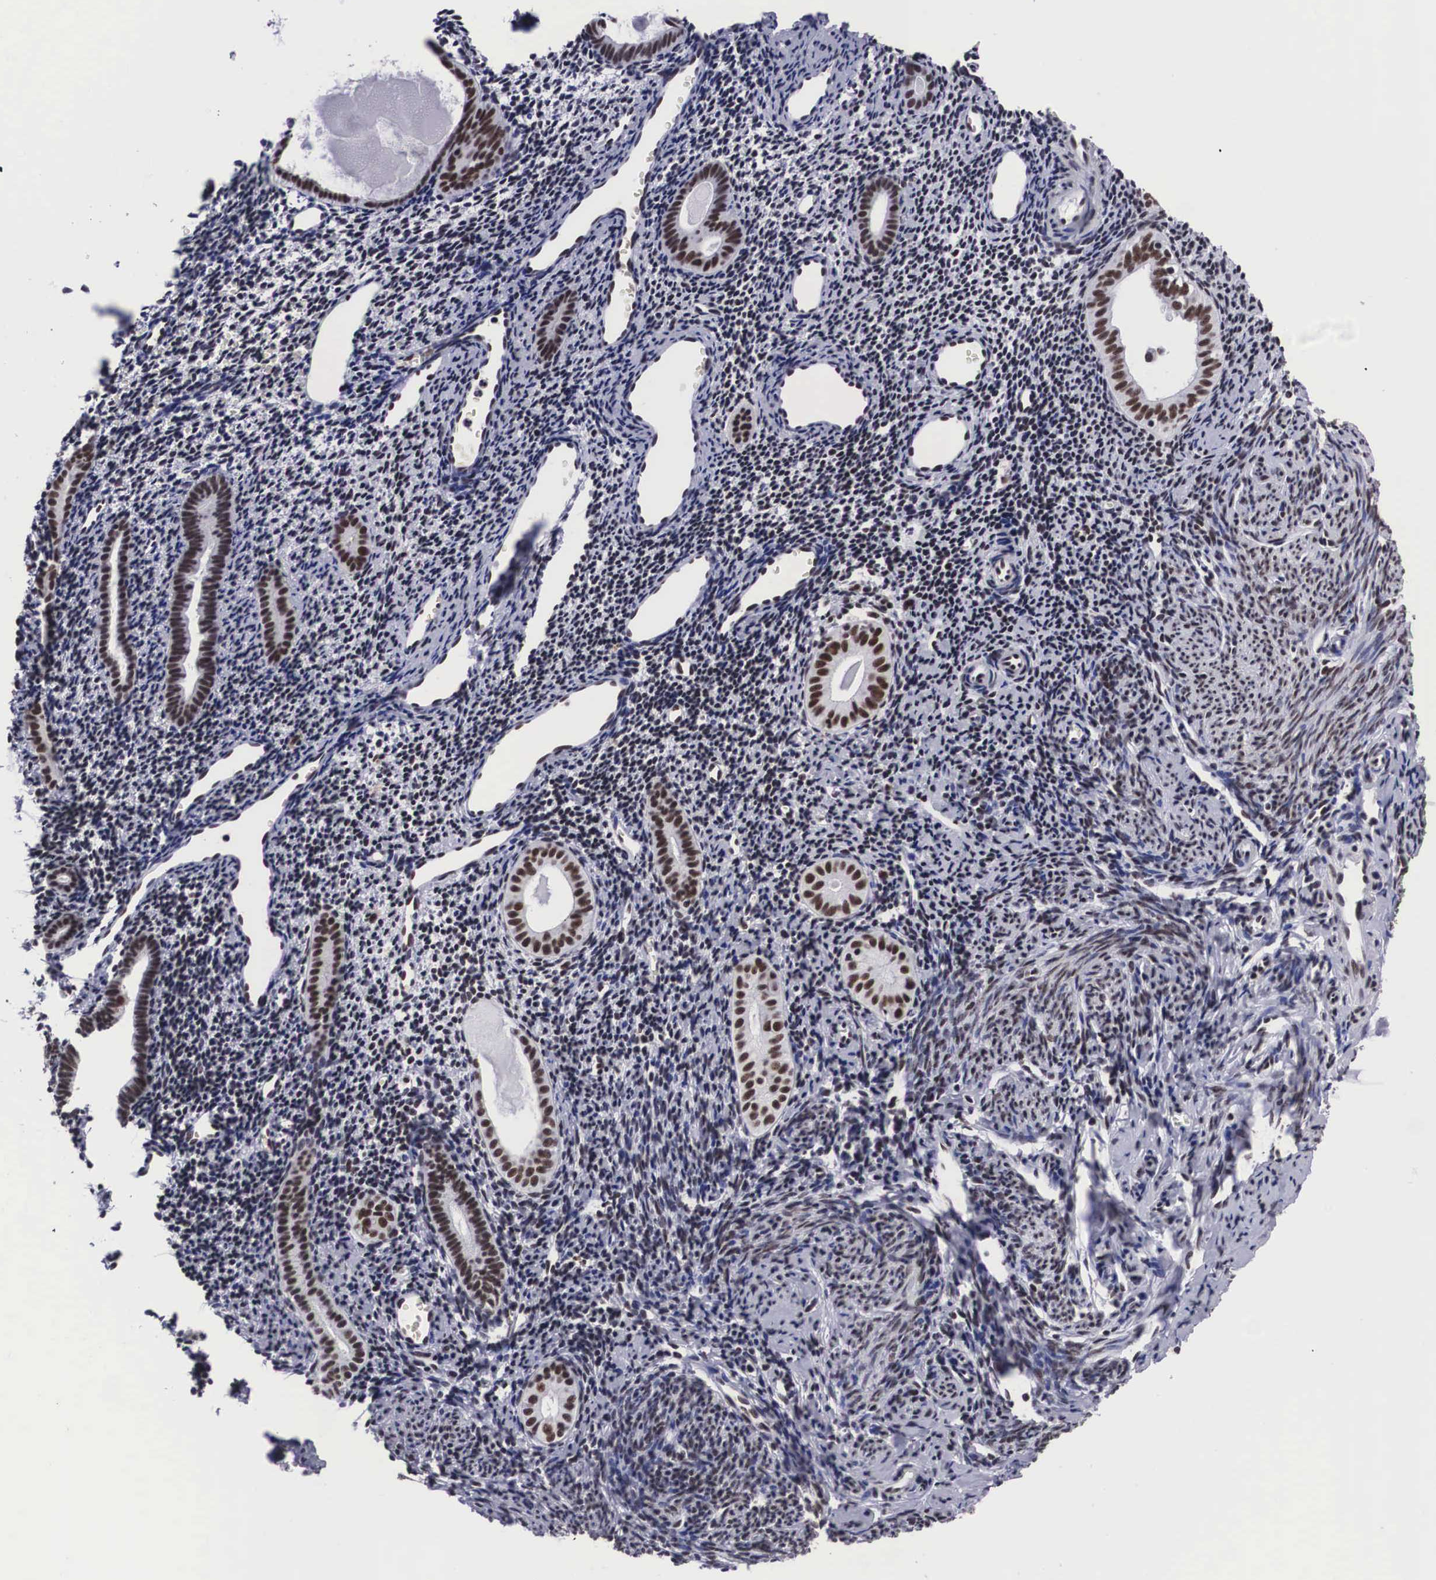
{"staining": {"intensity": "weak", "quantity": "25%-75%", "location": "nuclear"}, "tissue": "endometrium", "cell_type": "Cells in endometrial stroma", "image_type": "normal", "snomed": [{"axis": "morphology", "description": "Normal tissue, NOS"}, {"axis": "morphology", "description": "Neoplasm, benign, NOS"}, {"axis": "topography", "description": "Uterus"}], "caption": "Immunohistochemistry (IHC) photomicrograph of unremarkable endometrium: endometrium stained using immunohistochemistry (IHC) reveals low levels of weak protein expression localized specifically in the nuclear of cells in endometrial stroma, appearing as a nuclear brown color.", "gene": "SF3A1", "patient": {"sex": "female", "age": 55}}